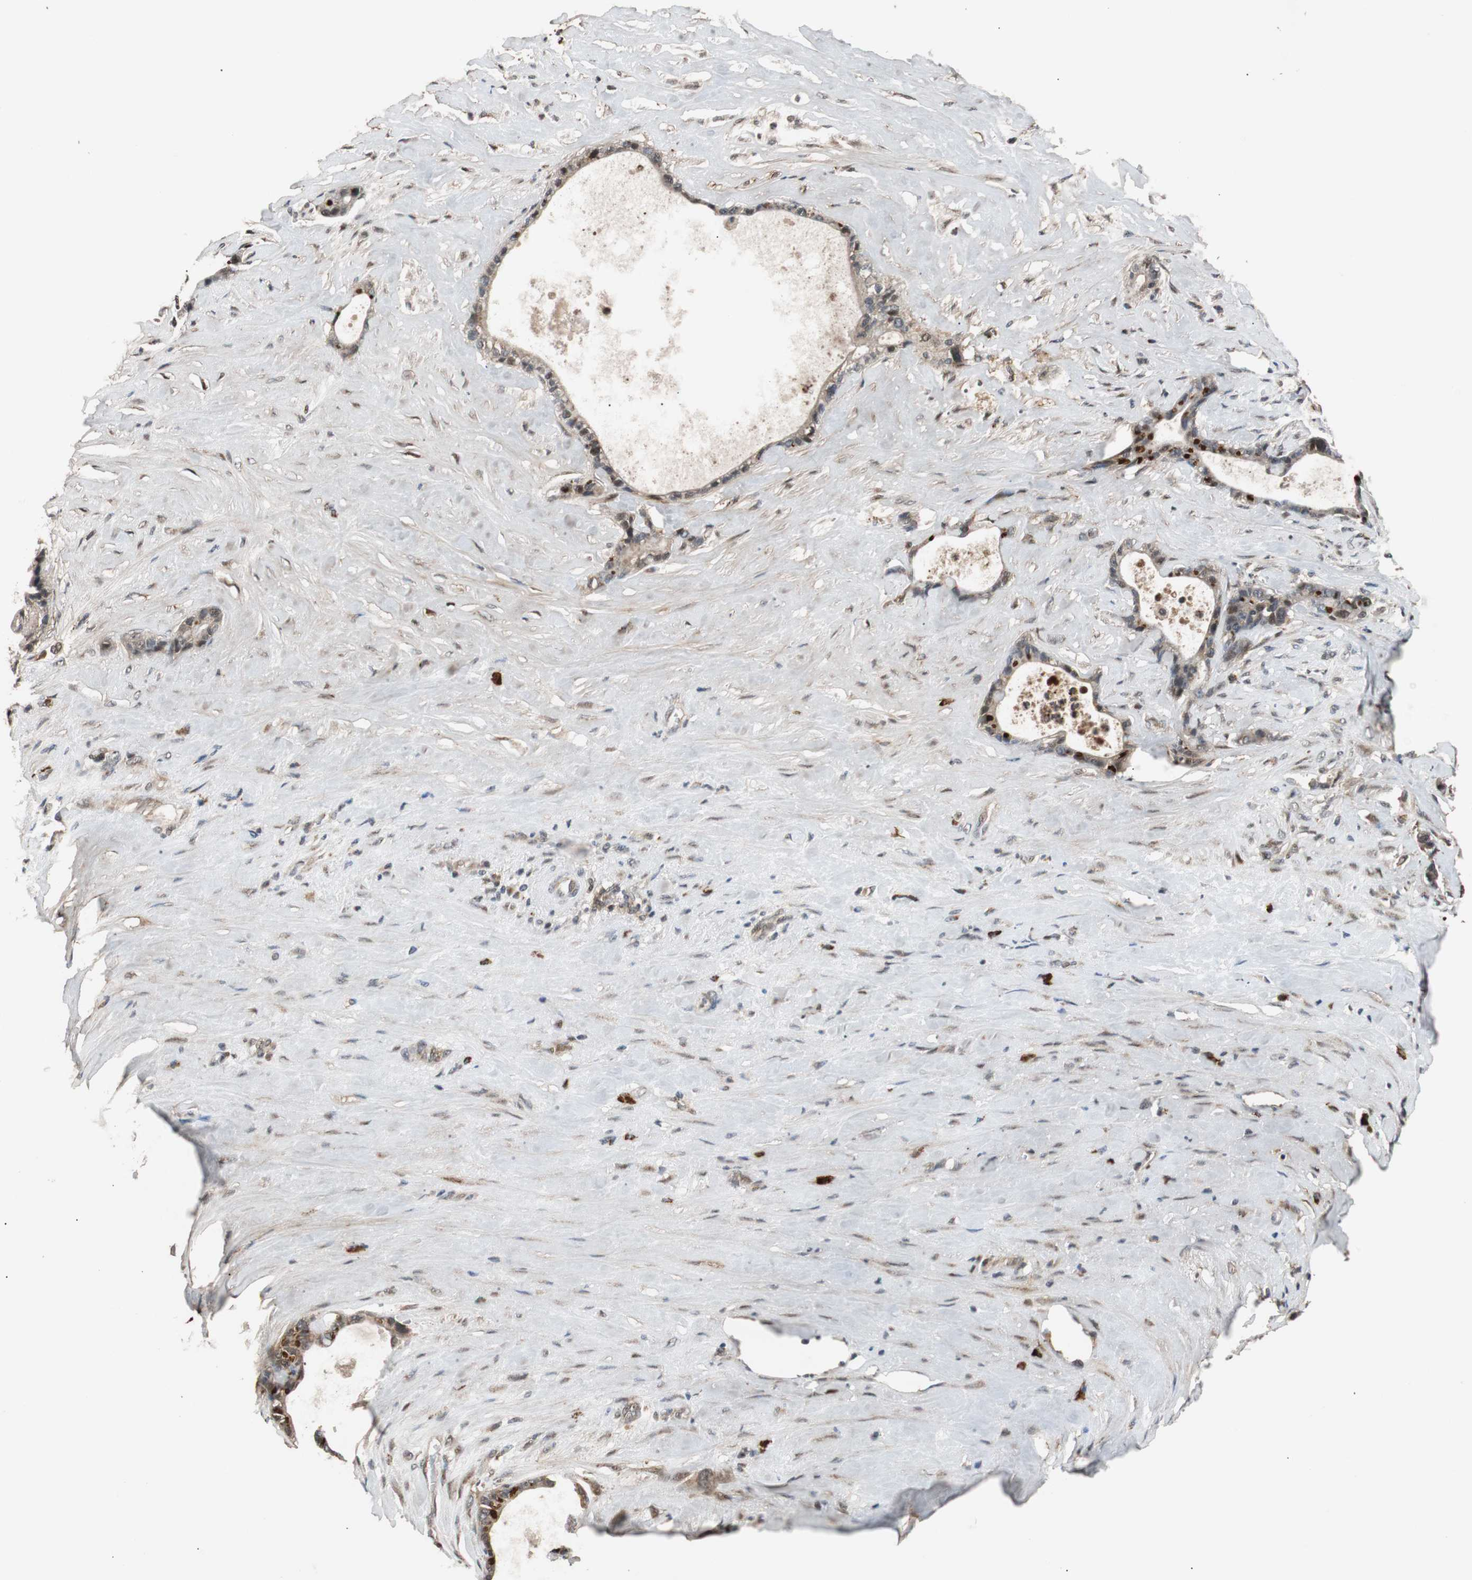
{"staining": {"intensity": "moderate", "quantity": ">75%", "location": "cytoplasmic/membranous,nuclear"}, "tissue": "liver cancer", "cell_type": "Tumor cells", "image_type": "cancer", "snomed": [{"axis": "morphology", "description": "Cholangiocarcinoma"}, {"axis": "topography", "description": "Liver"}], "caption": "Liver cancer (cholangiocarcinoma) stained with a protein marker exhibits moderate staining in tumor cells.", "gene": "USP31", "patient": {"sex": "female", "age": 55}}